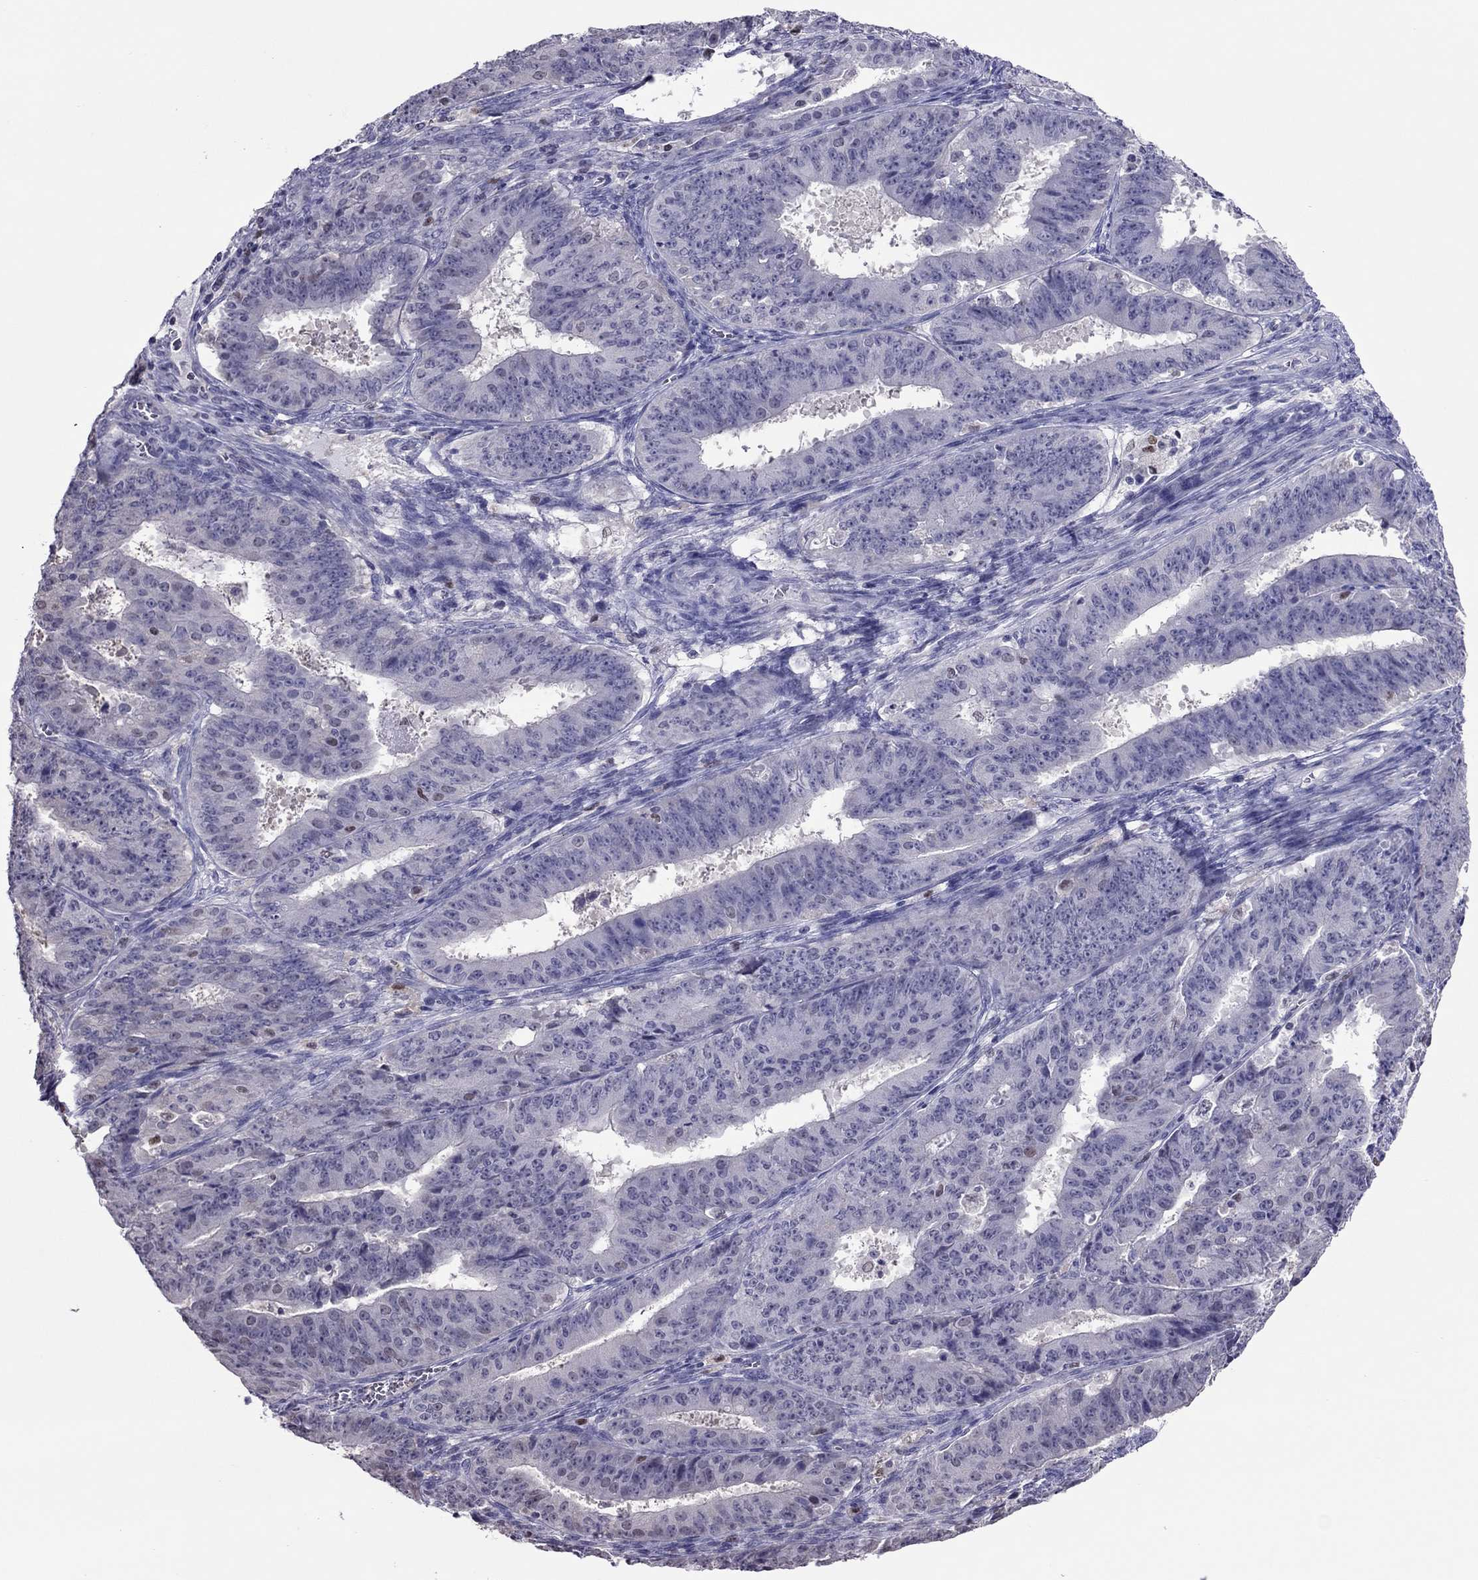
{"staining": {"intensity": "negative", "quantity": "none", "location": "none"}, "tissue": "ovarian cancer", "cell_type": "Tumor cells", "image_type": "cancer", "snomed": [{"axis": "morphology", "description": "Carcinoma, endometroid"}, {"axis": "topography", "description": "Ovary"}], "caption": "Immunohistochemistry (IHC) histopathology image of ovarian cancer stained for a protein (brown), which demonstrates no expression in tumor cells.", "gene": "SPINT3", "patient": {"sex": "female", "age": 42}}